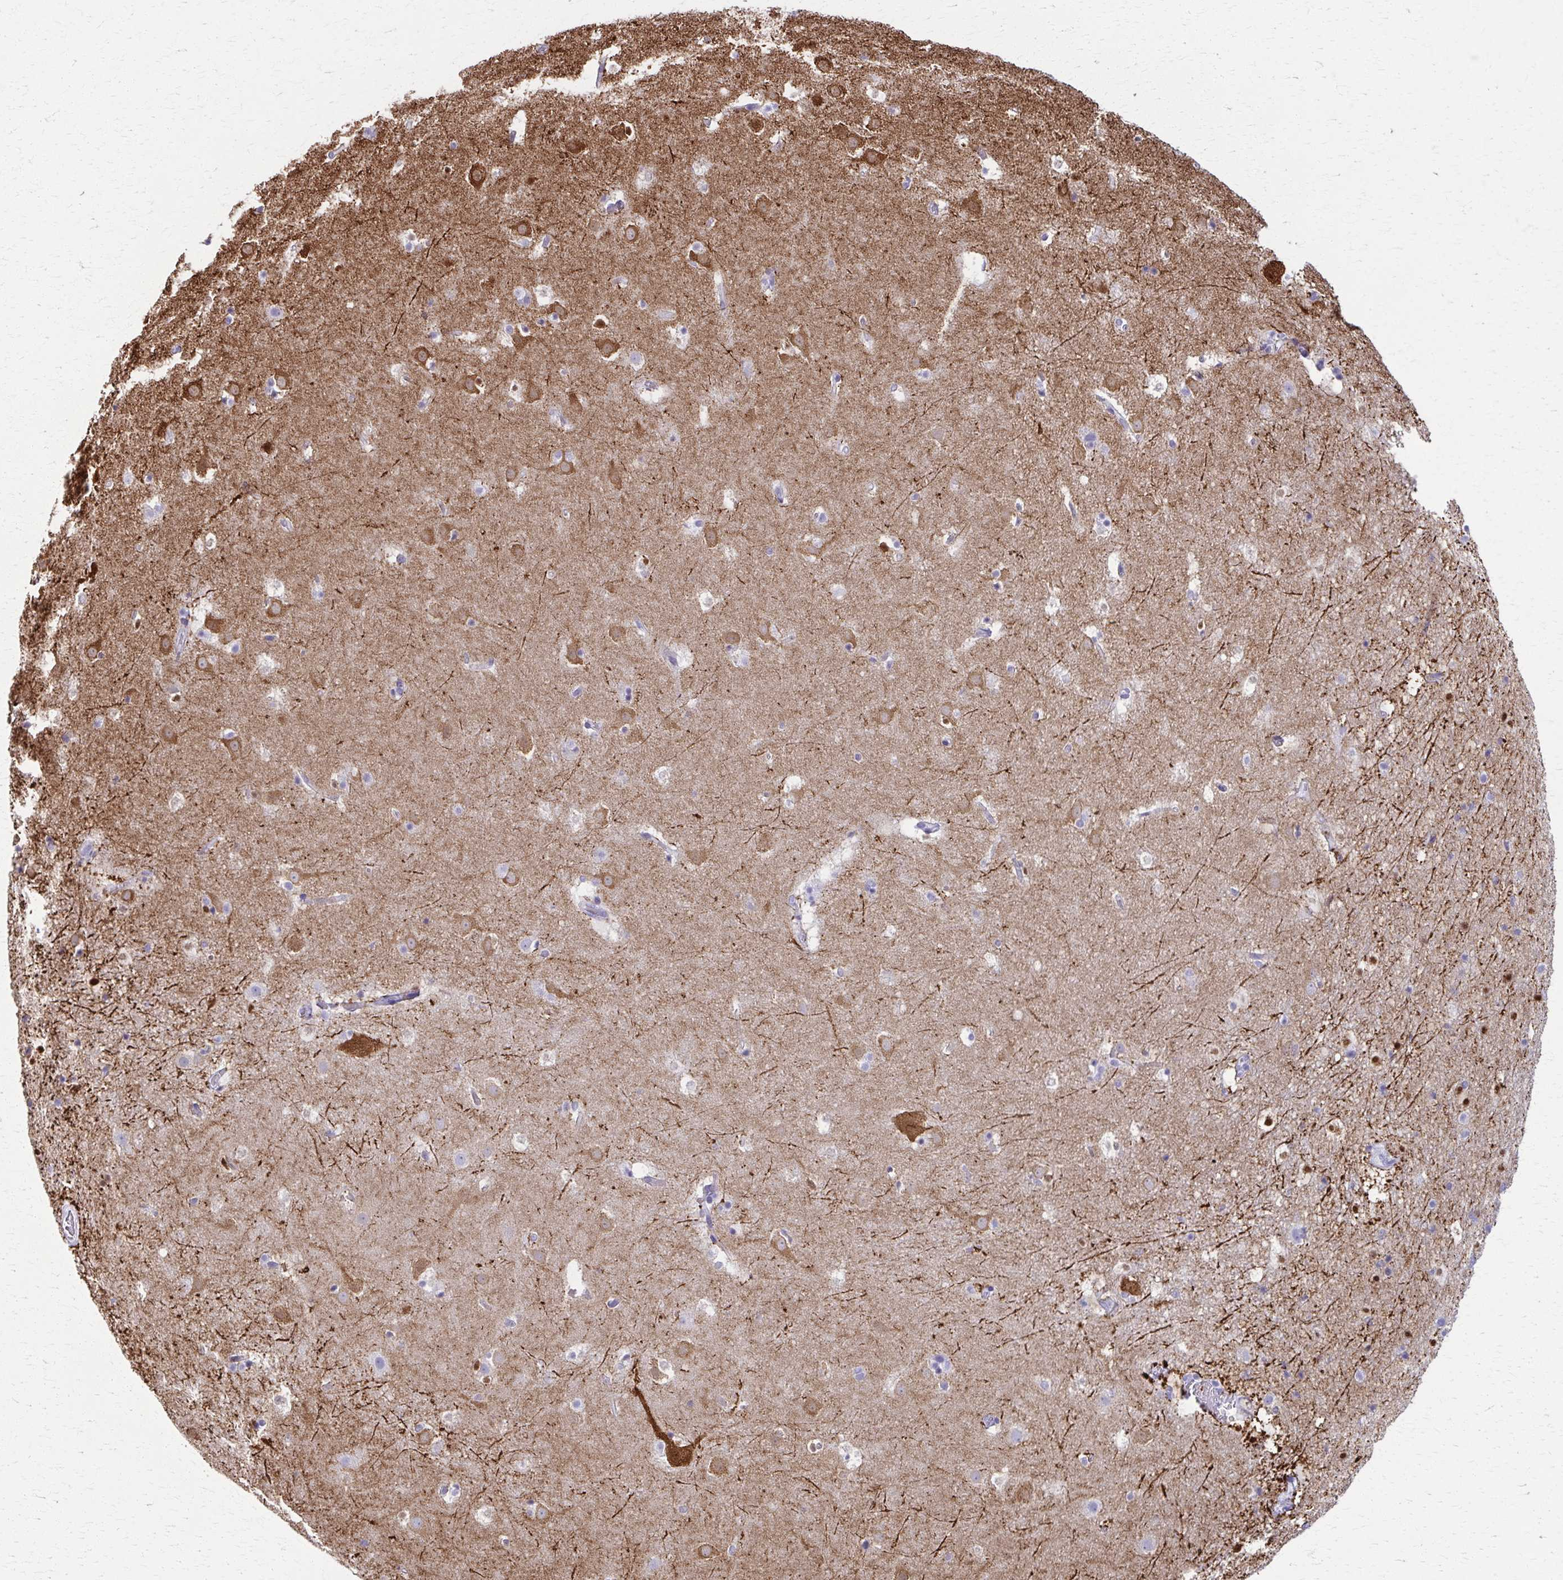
{"staining": {"intensity": "negative", "quantity": "none", "location": "none"}, "tissue": "caudate", "cell_type": "Glial cells", "image_type": "normal", "snomed": [{"axis": "morphology", "description": "Normal tissue, NOS"}, {"axis": "topography", "description": "Lateral ventricle wall"}], "caption": "A high-resolution photomicrograph shows IHC staining of benign caudate, which displays no significant expression in glial cells.", "gene": "ENSG00000275249", "patient": {"sex": "male", "age": 37}}